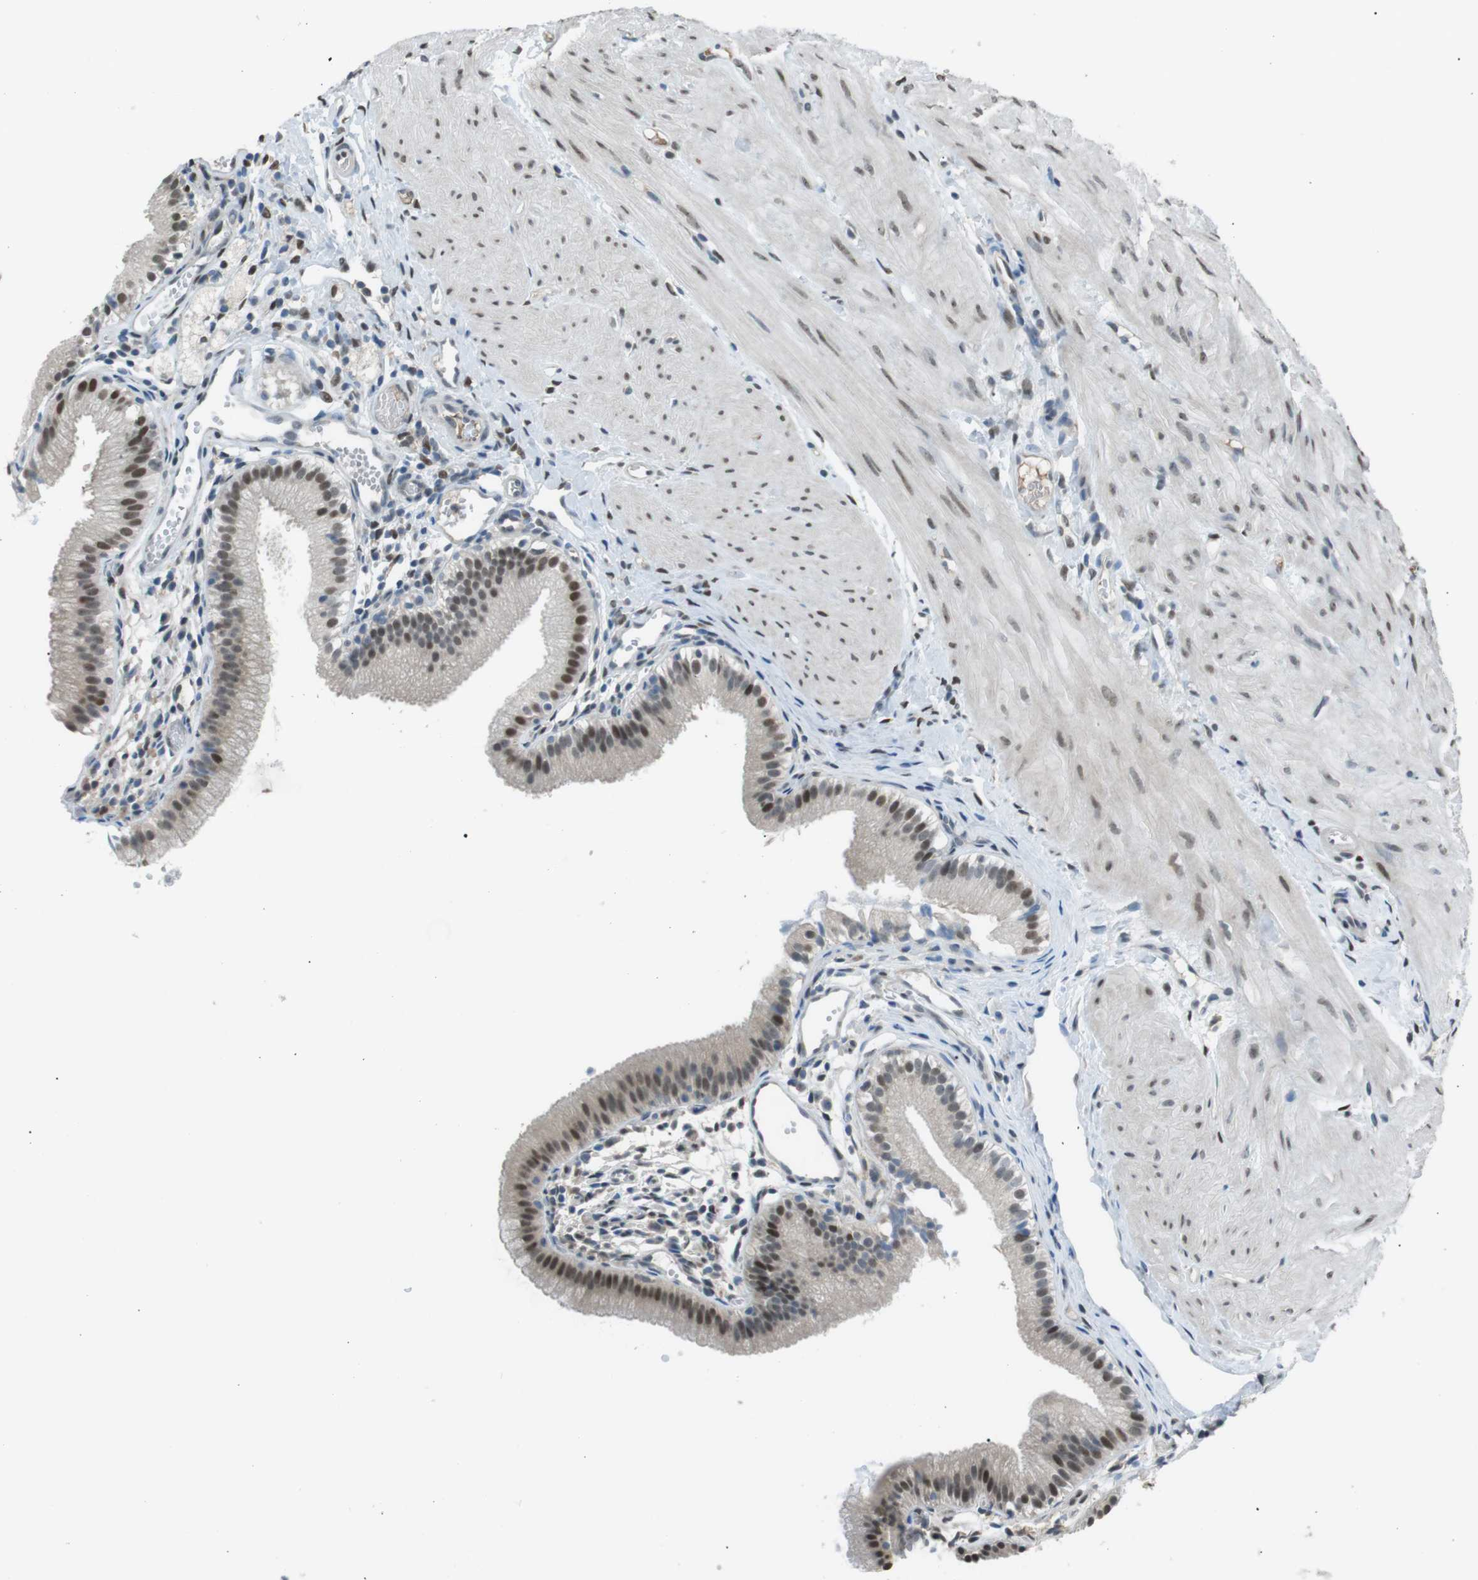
{"staining": {"intensity": "moderate", "quantity": ">75%", "location": "nuclear"}, "tissue": "gallbladder", "cell_type": "Glandular cells", "image_type": "normal", "snomed": [{"axis": "morphology", "description": "Normal tissue, NOS"}, {"axis": "topography", "description": "Gallbladder"}], "caption": "A medium amount of moderate nuclear staining is appreciated in about >75% of glandular cells in normal gallbladder. (DAB = brown stain, brightfield microscopy at high magnification).", "gene": "SRPK2", "patient": {"sex": "female", "age": 26}}